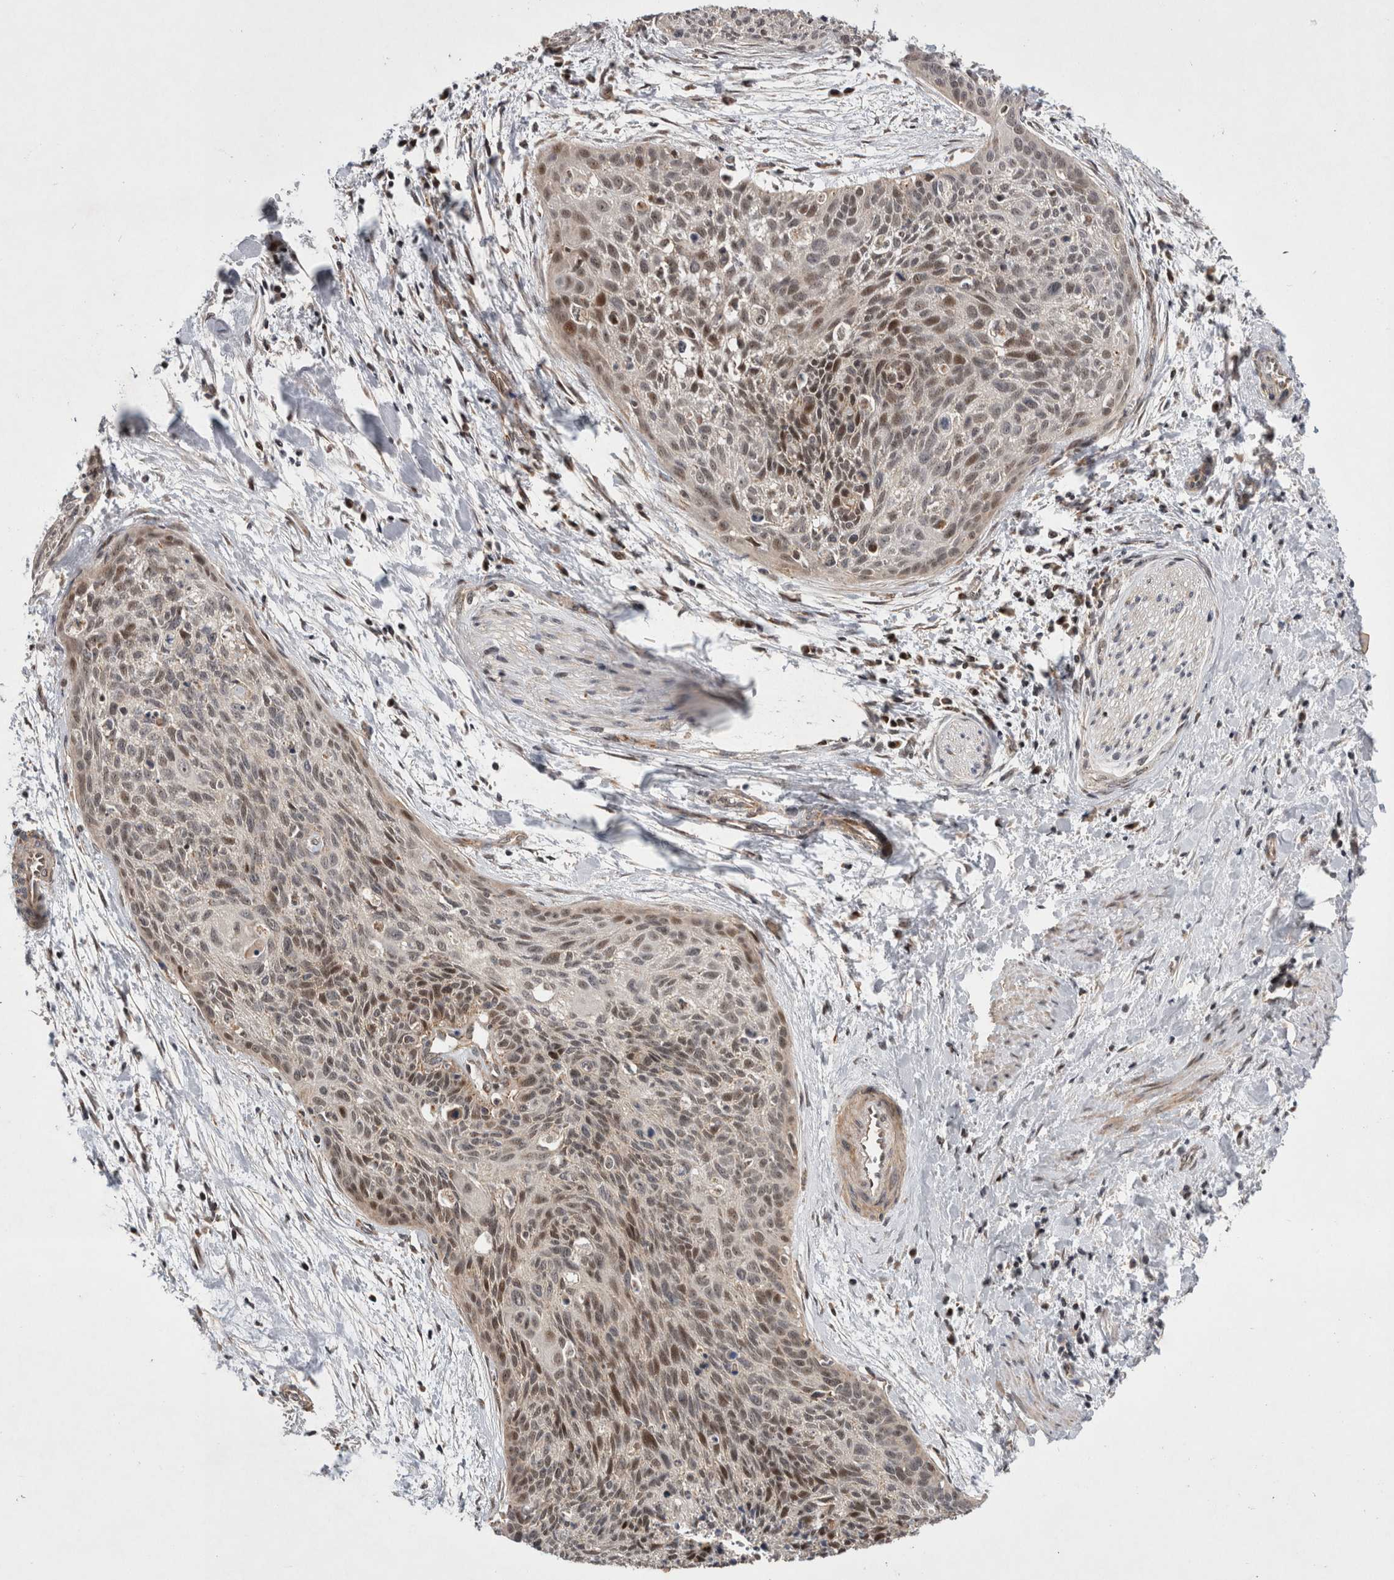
{"staining": {"intensity": "moderate", "quantity": ">75%", "location": "nuclear"}, "tissue": "cervical cancer", "cell_type": "Tumor cells", "image_type": "cancer", "snomed": [{"axis": "morphology", "description": "Squamous cell carcinoma, NOS"}, {"axis": "topography", "description": "Cervix"}], "caption": "Cervical cancer (squamous cell carcinoma) stained with a brown dye displays moderate nuclear positive expression in about >75% of tumor cells.", "gene": "MRPL37", "patient": {"sex": "female", "age": 55}}